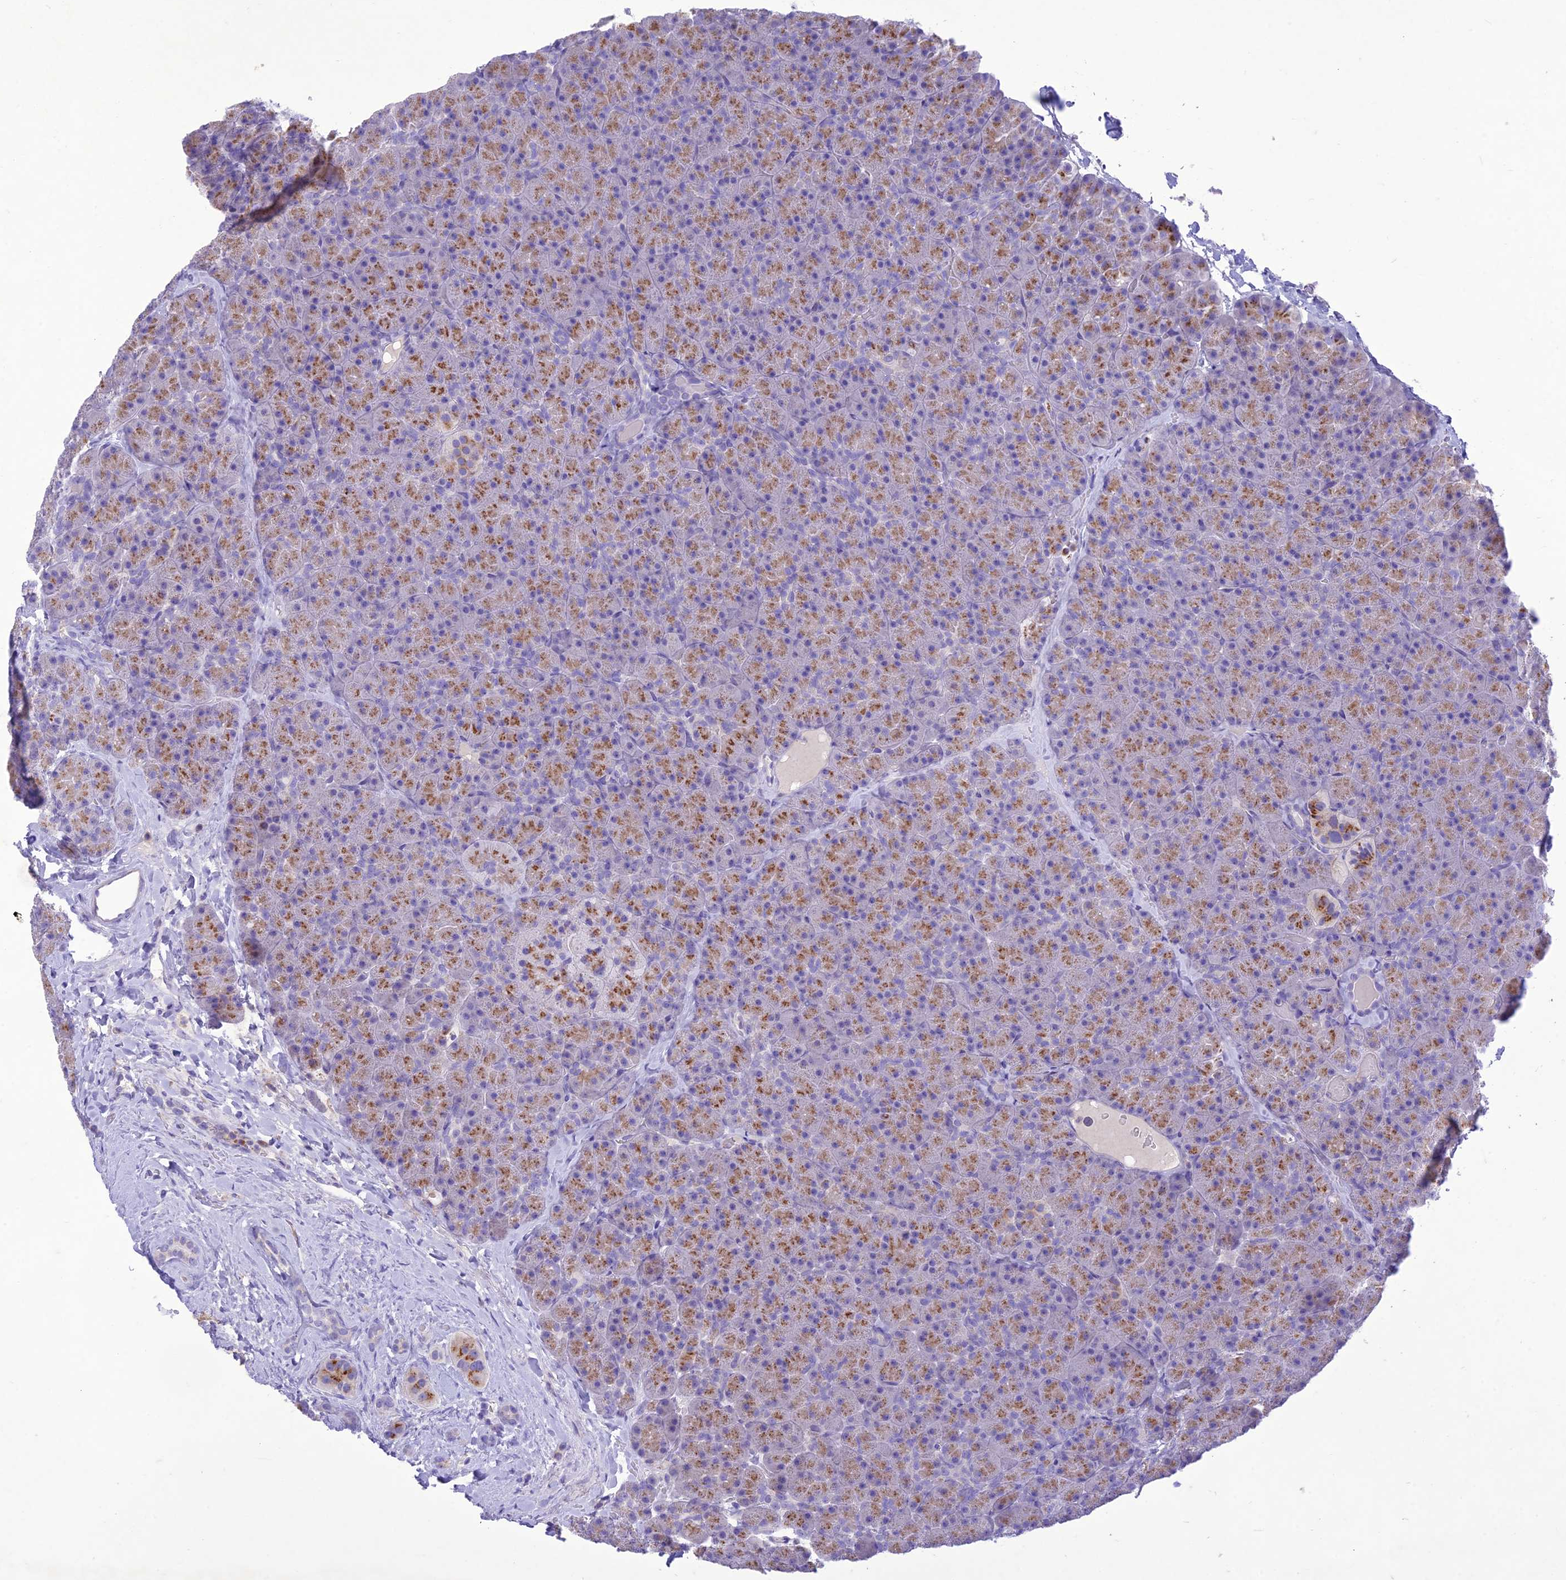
{"staining": {"intensity": "moderate", "quantity": ">75%", "location": "cytoplasmic/membranous"}, "tissue": "pancreas", "cell_type": "Exocrine glandular cells", "image_type": "normal", "snomed": [{"axis": "morphology", "description": "Normal tissue, NOS"}, {"axis": "topography", "description": "Pancreas"}], "caption": "Immunohistochemical staining of normal pancreas shows >75% levels of moderate cytoplasmic/membranous protein positivity in approximately >75% of exocrine glandular cells.", "gene": "SLC13A5", "patient": {"sex": "male", "age": 36}}